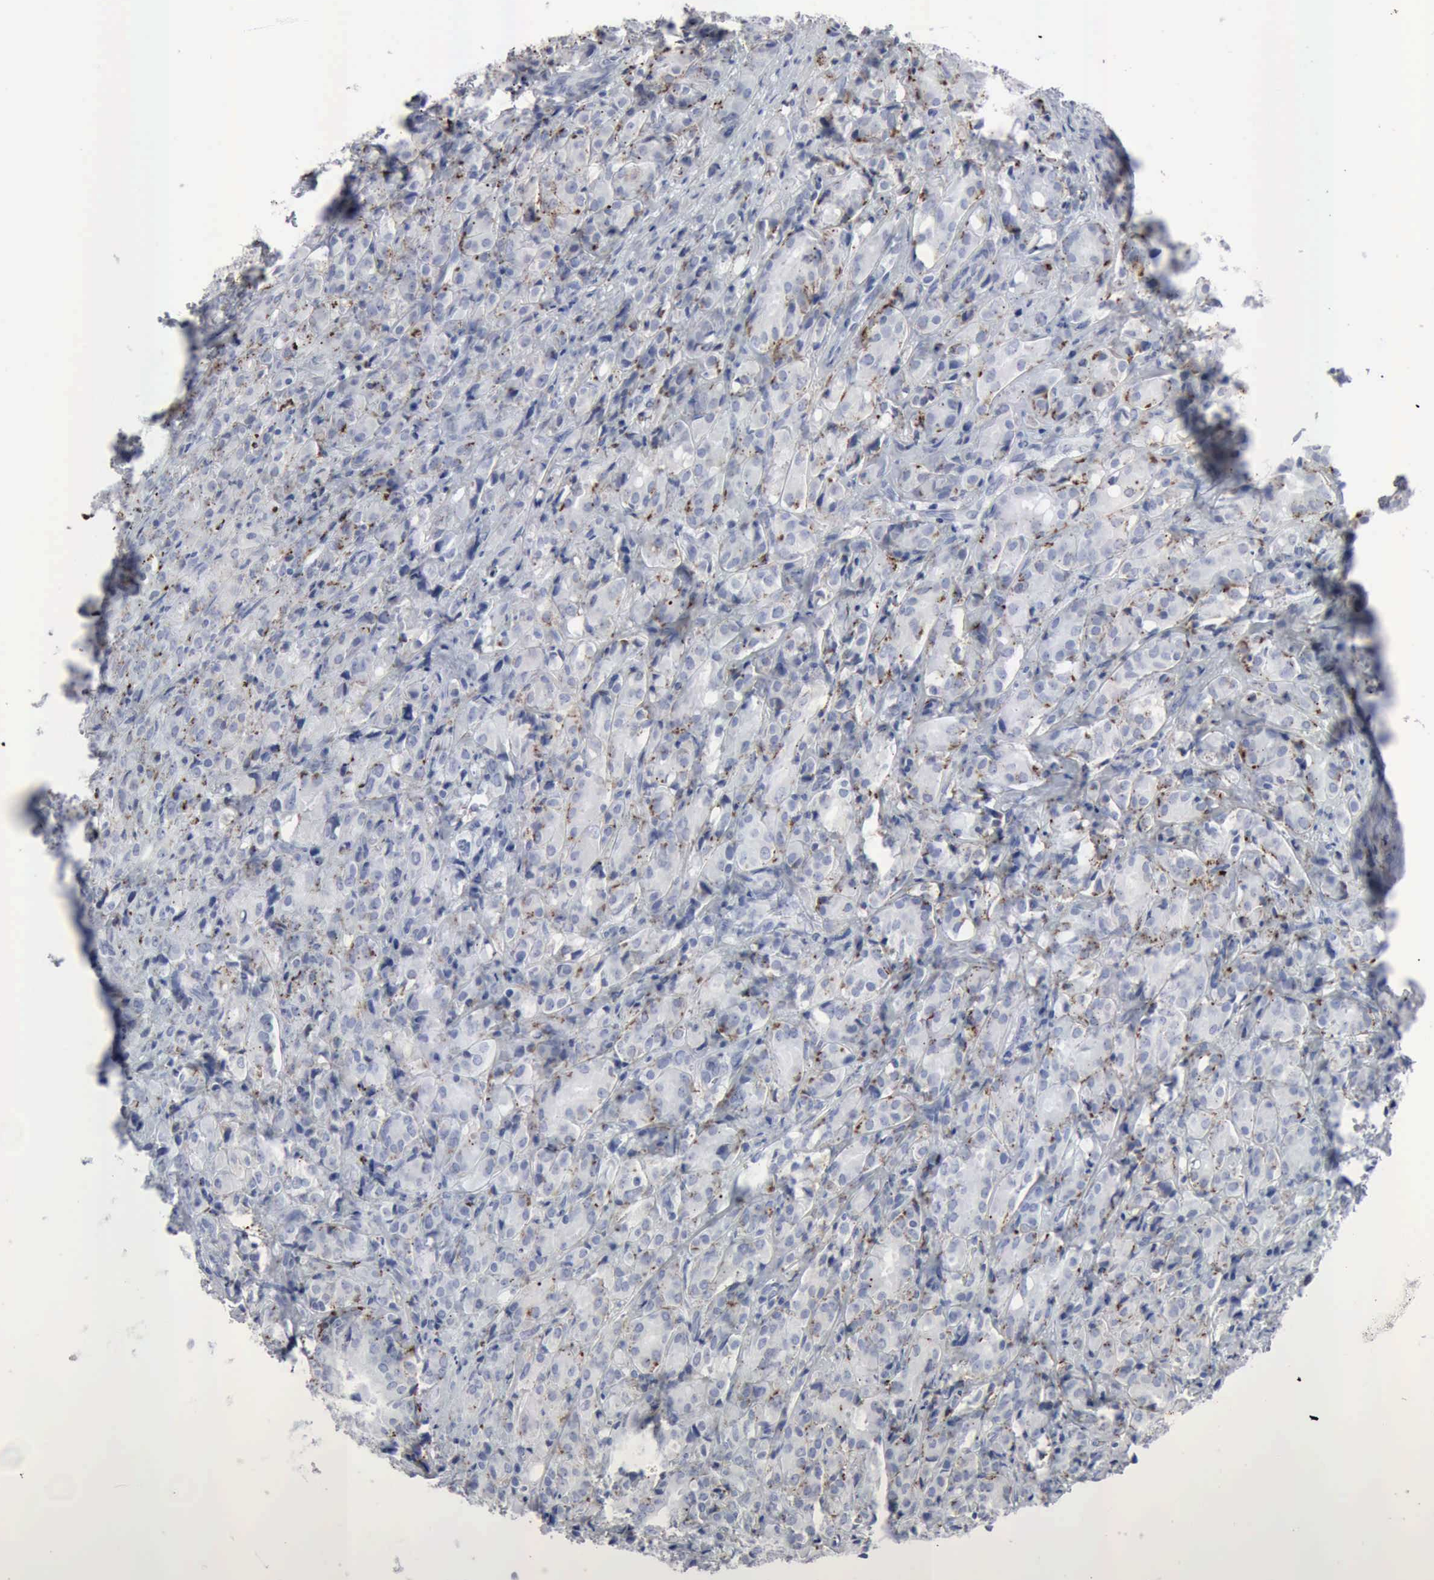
{"staining": {"intensity": "moderate", "quantity": "<25%", "location": "cytoplasmic/membranous"}, "tissue": "prostate cancer", "cell_type": "Tumor cells", "image_type": "cancer", "snomed": [{"axis": "morphology", "description": "Adenocarcinoma, High grade"}, {"axis": "topography", "description": "Prostate"}], "caption": "Immunohistochemical staining of human prostate cancer (high-grade adenocarcinoma) displays low levels of moderate cytoplasmic/membranous staining in approximately <25% of tumor cells.", "gene": "GLA", "patient": {"sex": "male", "age": 68}}